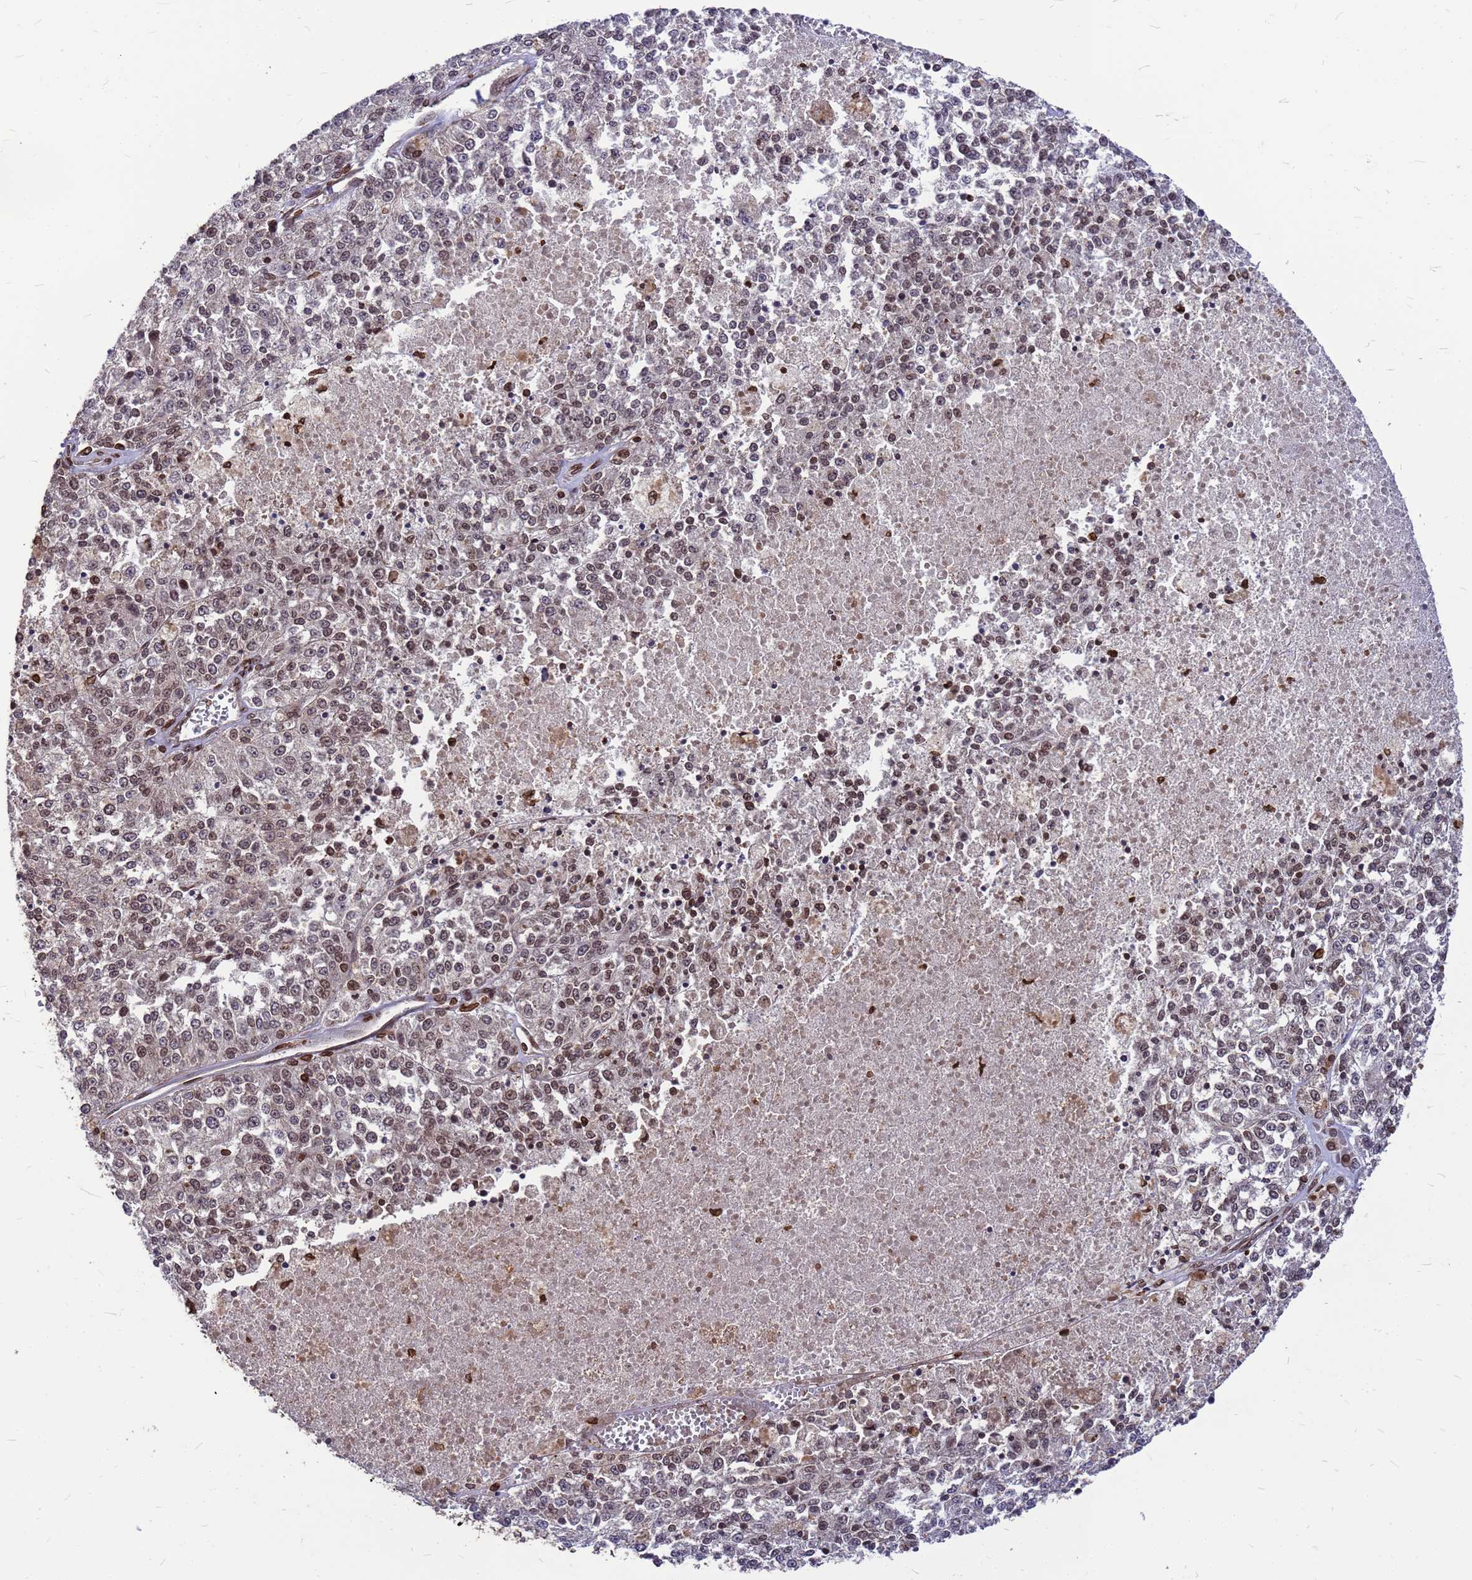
{"staining": {"intensity": "weak", "quantity": ">75%", "location": "nuclear"}, "tissue": "melanoma", "cell_type": "Tumor cells", "image_type": "cancer", "snomed": [{"axis": "morphology", "description": "Malignant melanoma, NOS"}, {"axis": "topography", "description": "Skin"}], "caption": "Approximately >75% of tumor cells in human melanoma exhibit weak nuclear protein expression as visualized by brown immunohistochemical staining.", "gene": "C1orf35", "patient": {"sex": "female", "age": 64}}